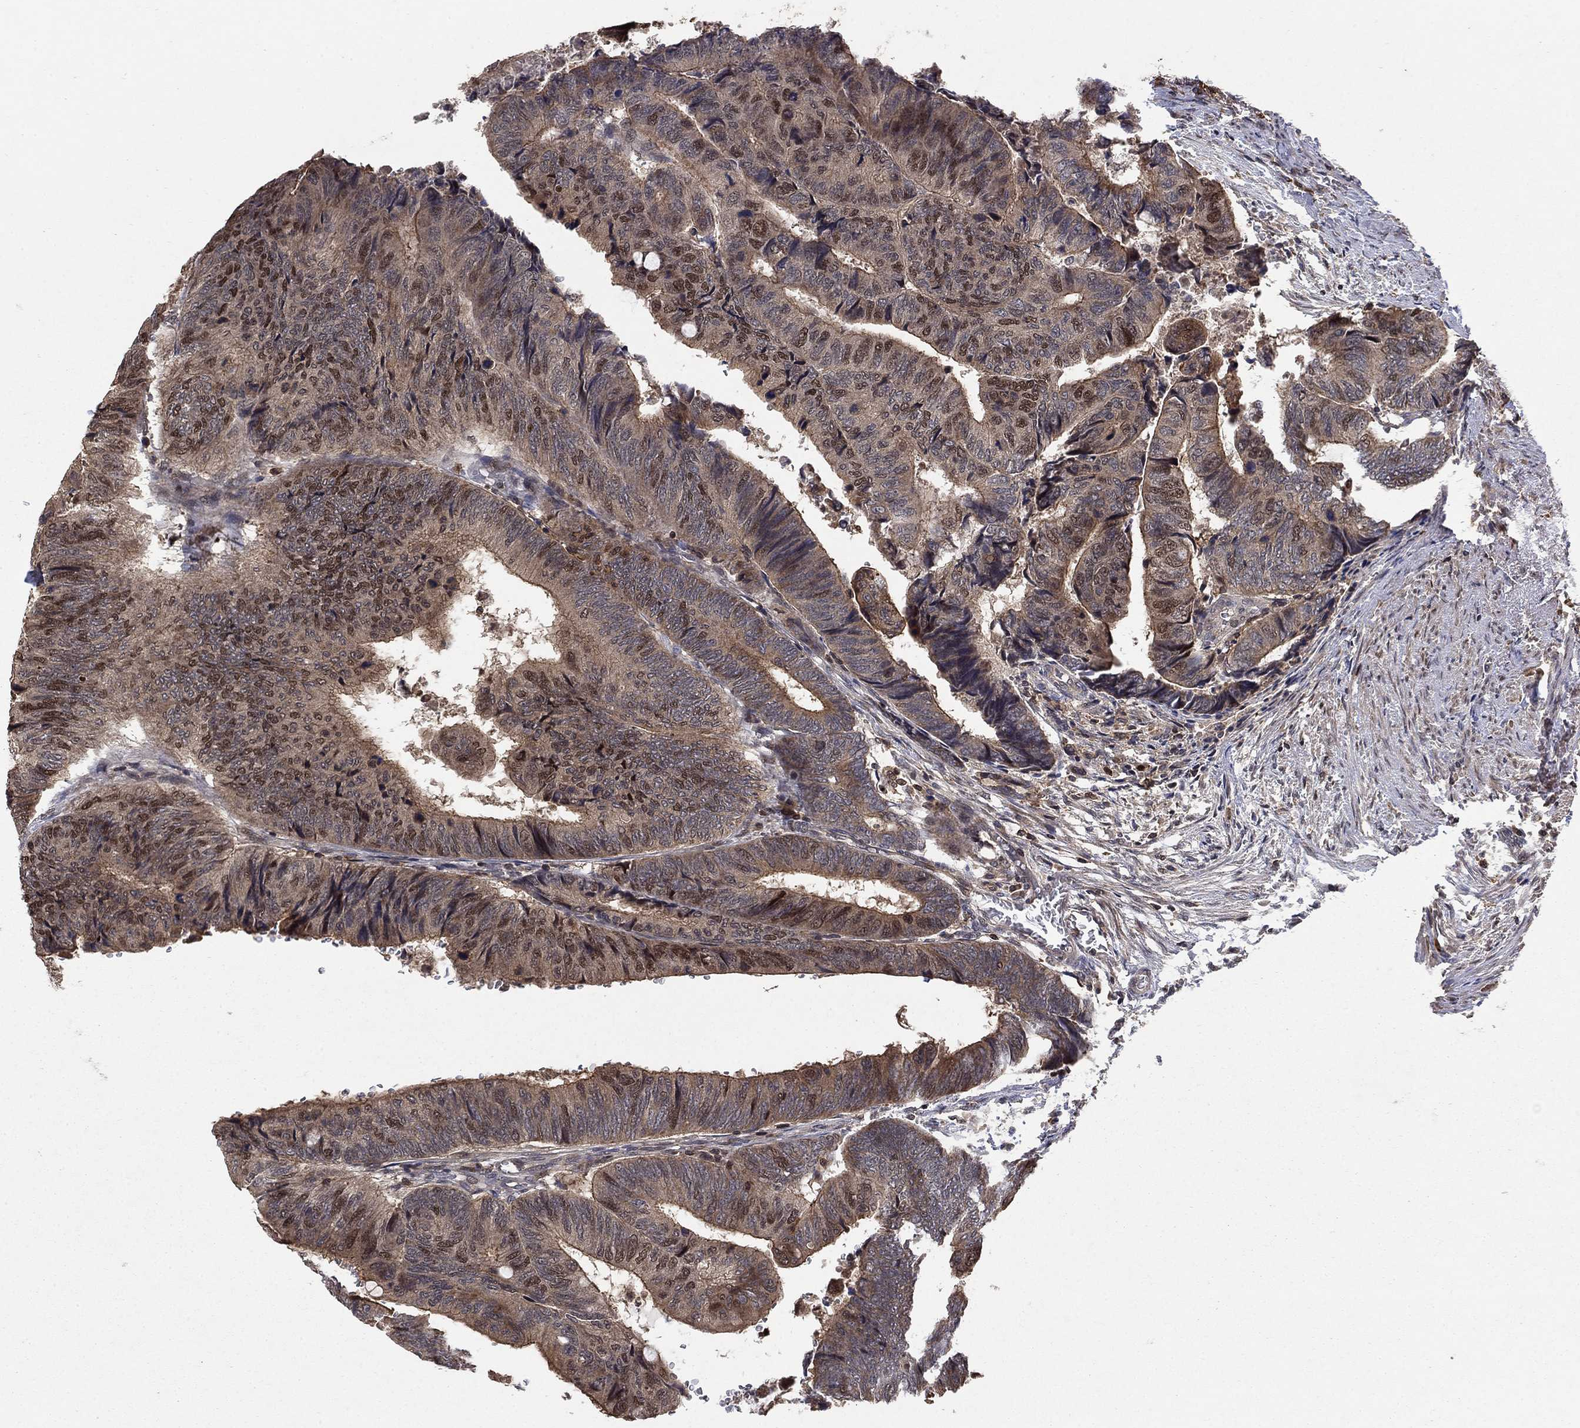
{"staining": {"intensity": "moderate", "quantity": "25%-75%", "location": "cytoplasmic/membranous,nuclear"}, "tissue": "colorectal cancer", "cell_type": "Tumor cells", "image_type": "cancer", "snomed": [{"axis": "morphology", "description": "Normal tissue, NOS"}, {"axis": "morphology", "description": "Adenocarcinoma, NOS"}, {"axis": "topography", "description": "Rectum"}, {"axis": "topography", "description": "Peripheral nerve tissue"}], "caption": "Colorectal adenocarcinoma tissue shows moderate cytoplasmic/membranous and nuclear staining in approximately 25%-75% of tumor cells, visualized by immunohistochemistry.", "gene": "CCDC66", "patient": {"sex": "male", "age": 92}}